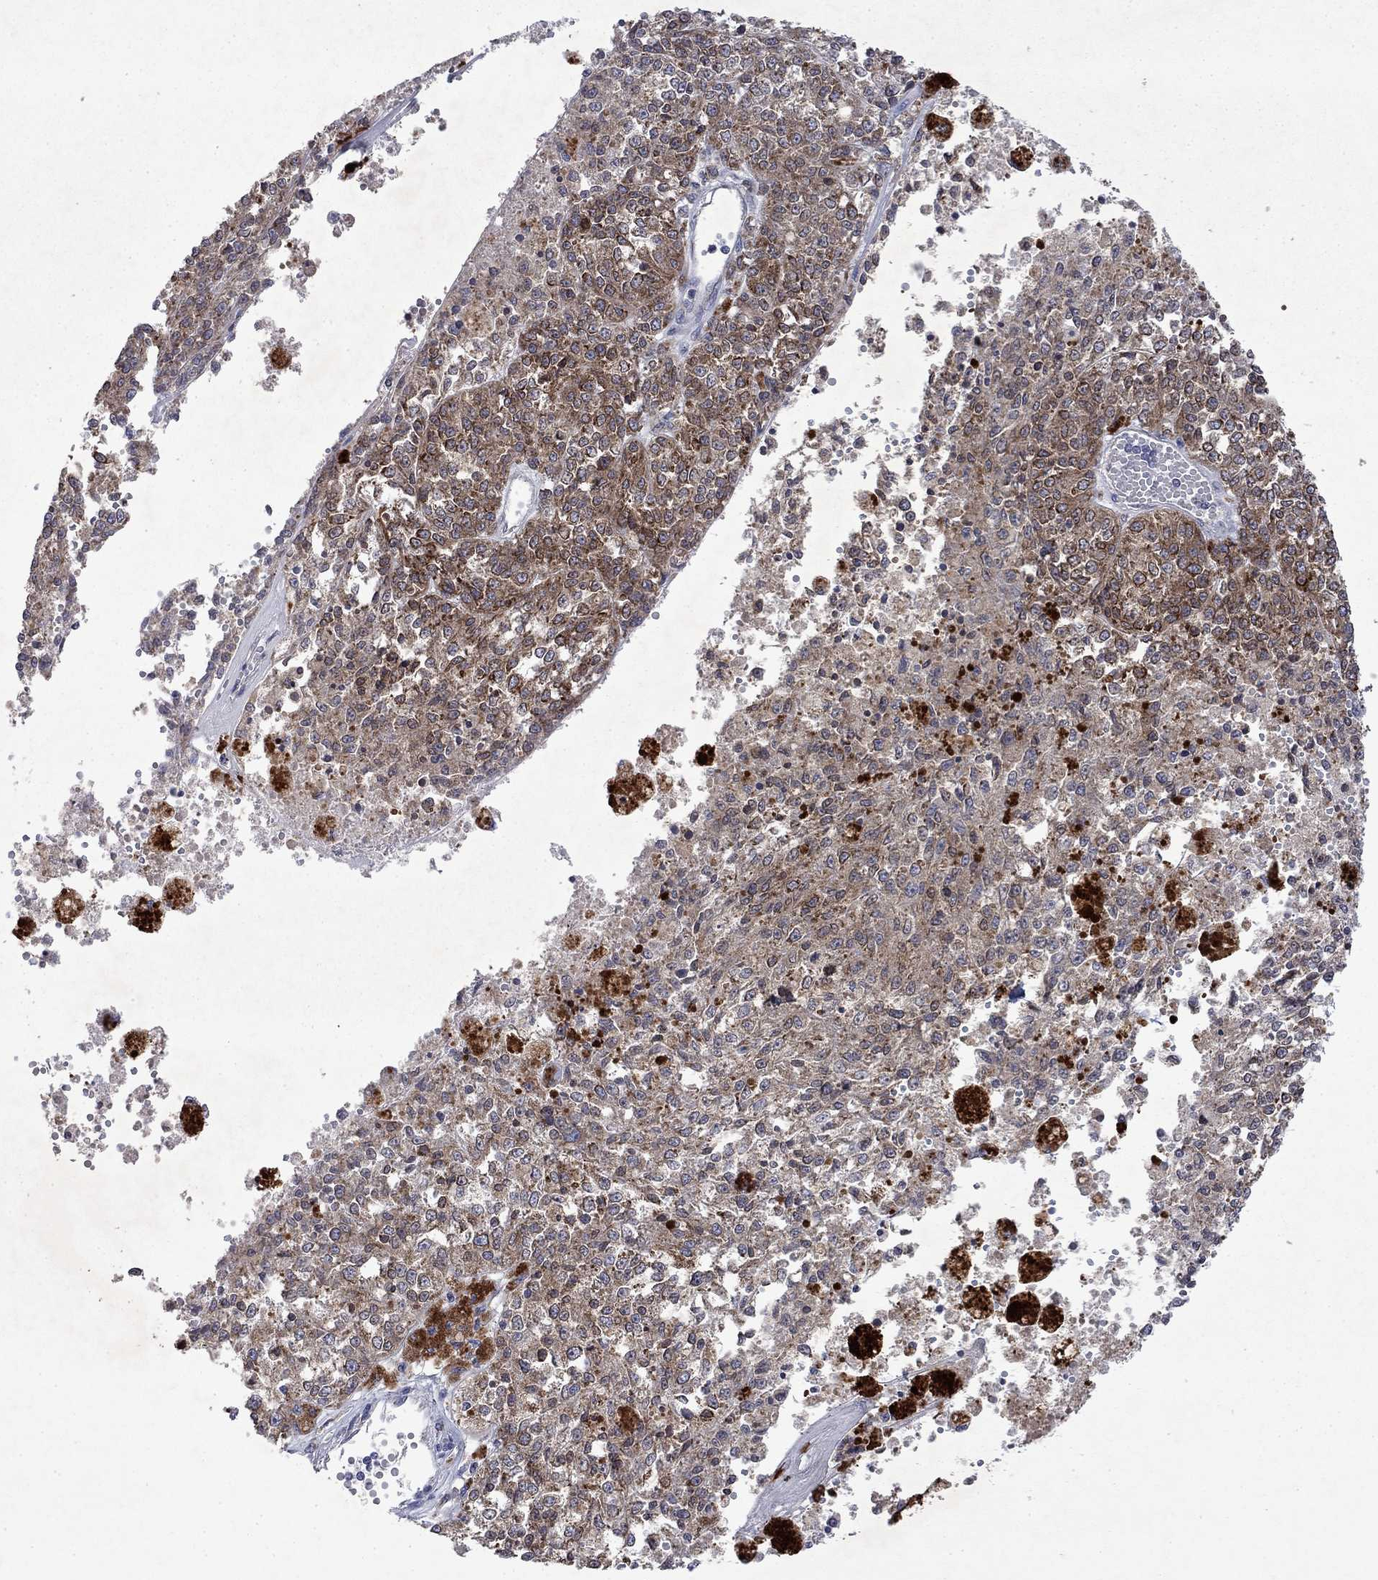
{"staining": {"intensity": "moderate", "quantity": ">75%", "location": "cytoplasmic/membranous"}, "tissue": "melanoma", "cell_type": "Tumor cells", "image_type": "cancer", "snomed": [{"axis": "morphology", "description": "Malignant melanoma, Metastatic site"}, {"axis": "topography", "description": "Lymph node"}], "caption": "Human malignant melanoma (metastatic site) stained for a protein (brown) demonstrates moderate cytoplasmic/membranous positive staining in approximately >75% of tumor cells.", "gene": "TMEM97", "patient": {"sex": "female", "age": 64}}